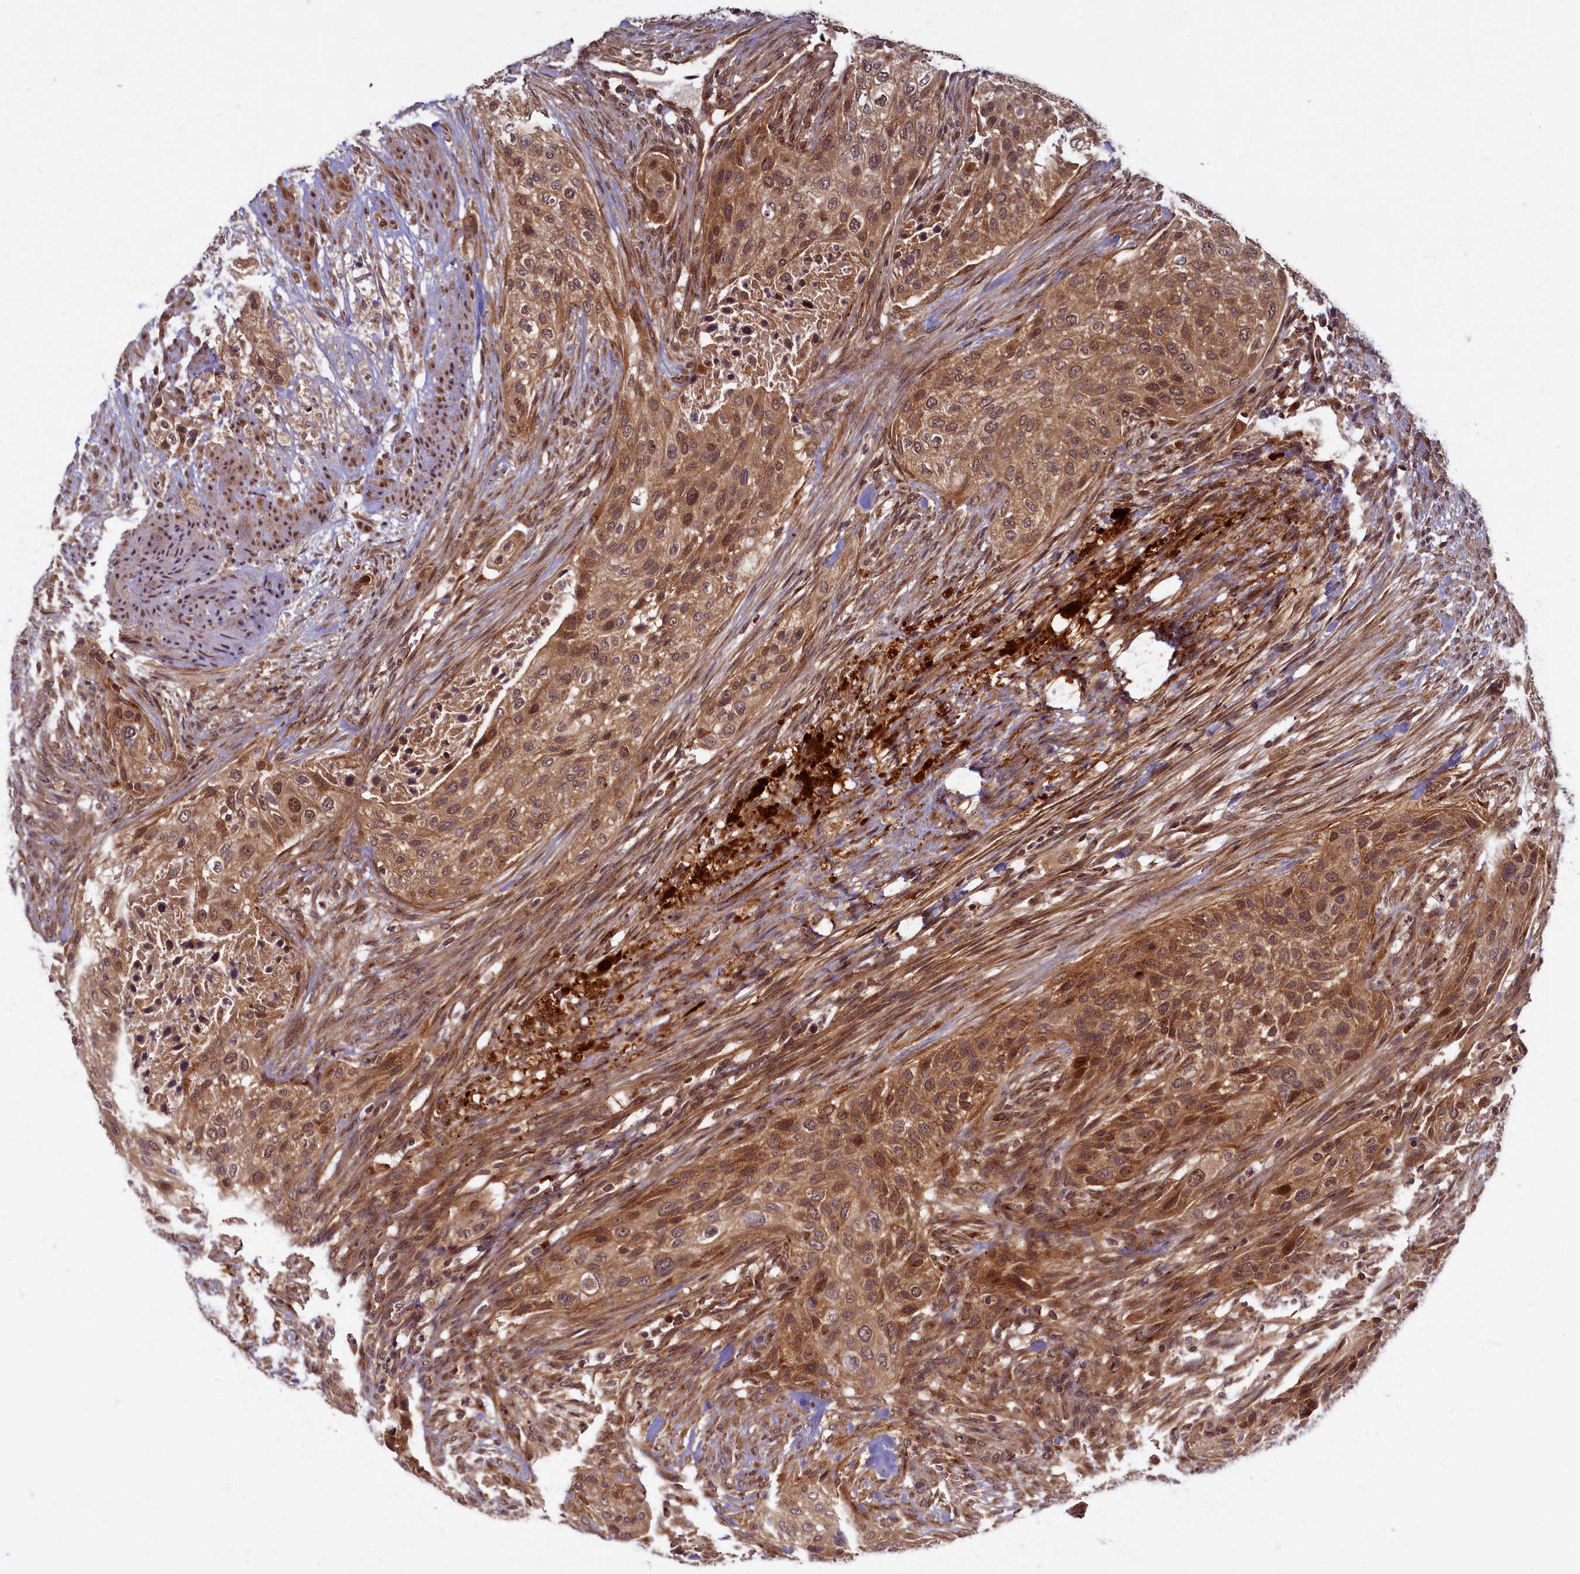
{"staining": {"intensity": "moderate", "quantity": ">75%", "location": "cytoplasmic/membranous,nuclear"}, "tissue": "urothelial cancer", "cell_type": "Tumor cells", "image_type": "cancer", "snomed": [{"axis": "morphology", "description": "Urothelial carcinoma, High grade"}, {"axis": "topography", "description": "Urinary bladder"}], "caption": "This is an image of immunohistochemistry (IHC) staining of urothelial carcinoma (high-grade), which shows moderate positivity in the cytoplasmic/membranous and nuclear of tumor cells.", "gene": "BICD1", "patient": {"sex": "male", "age": 35}}